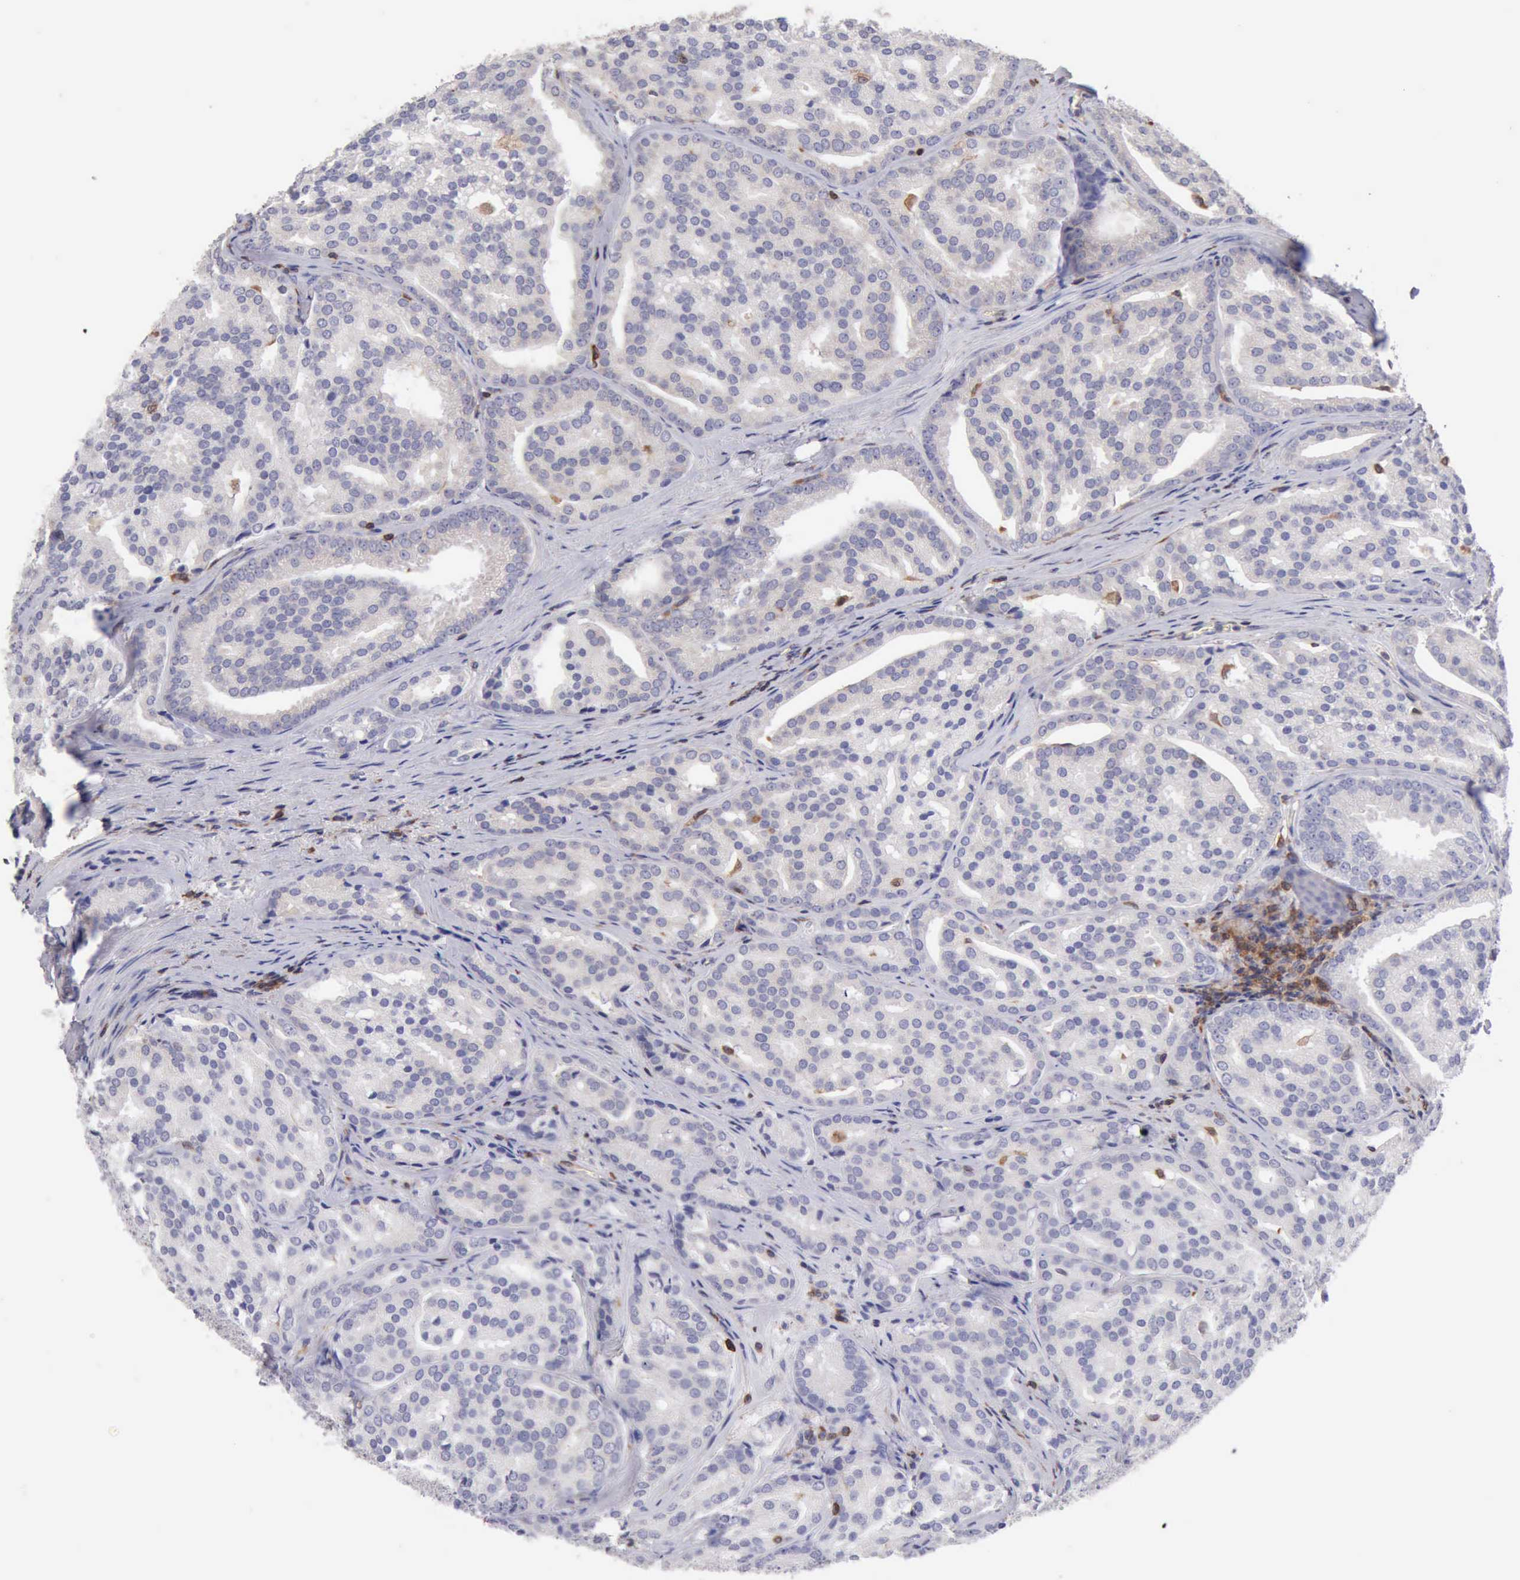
{"staining": {"intensity": "weak", "quantity": "25%-75%", "location": "cytoplasmic/membranous"}, "tissue": "prostate cancer", "cell_type": "Tumor cells", "image_type": "cancer", "snomed": [{"axis": "morphology", "description": "Adenocarcinoma, High grade"}, {"axis": "topography", "description": "Prostate"}], "caption": "A brown stain labels weak cytoplasmic/membranous positivity of a protein in adenocarcinoma (high-grade) (prostate) tumor cells.", "gene": "SASH3", "patient": {"sex": "male", "age": 64}}